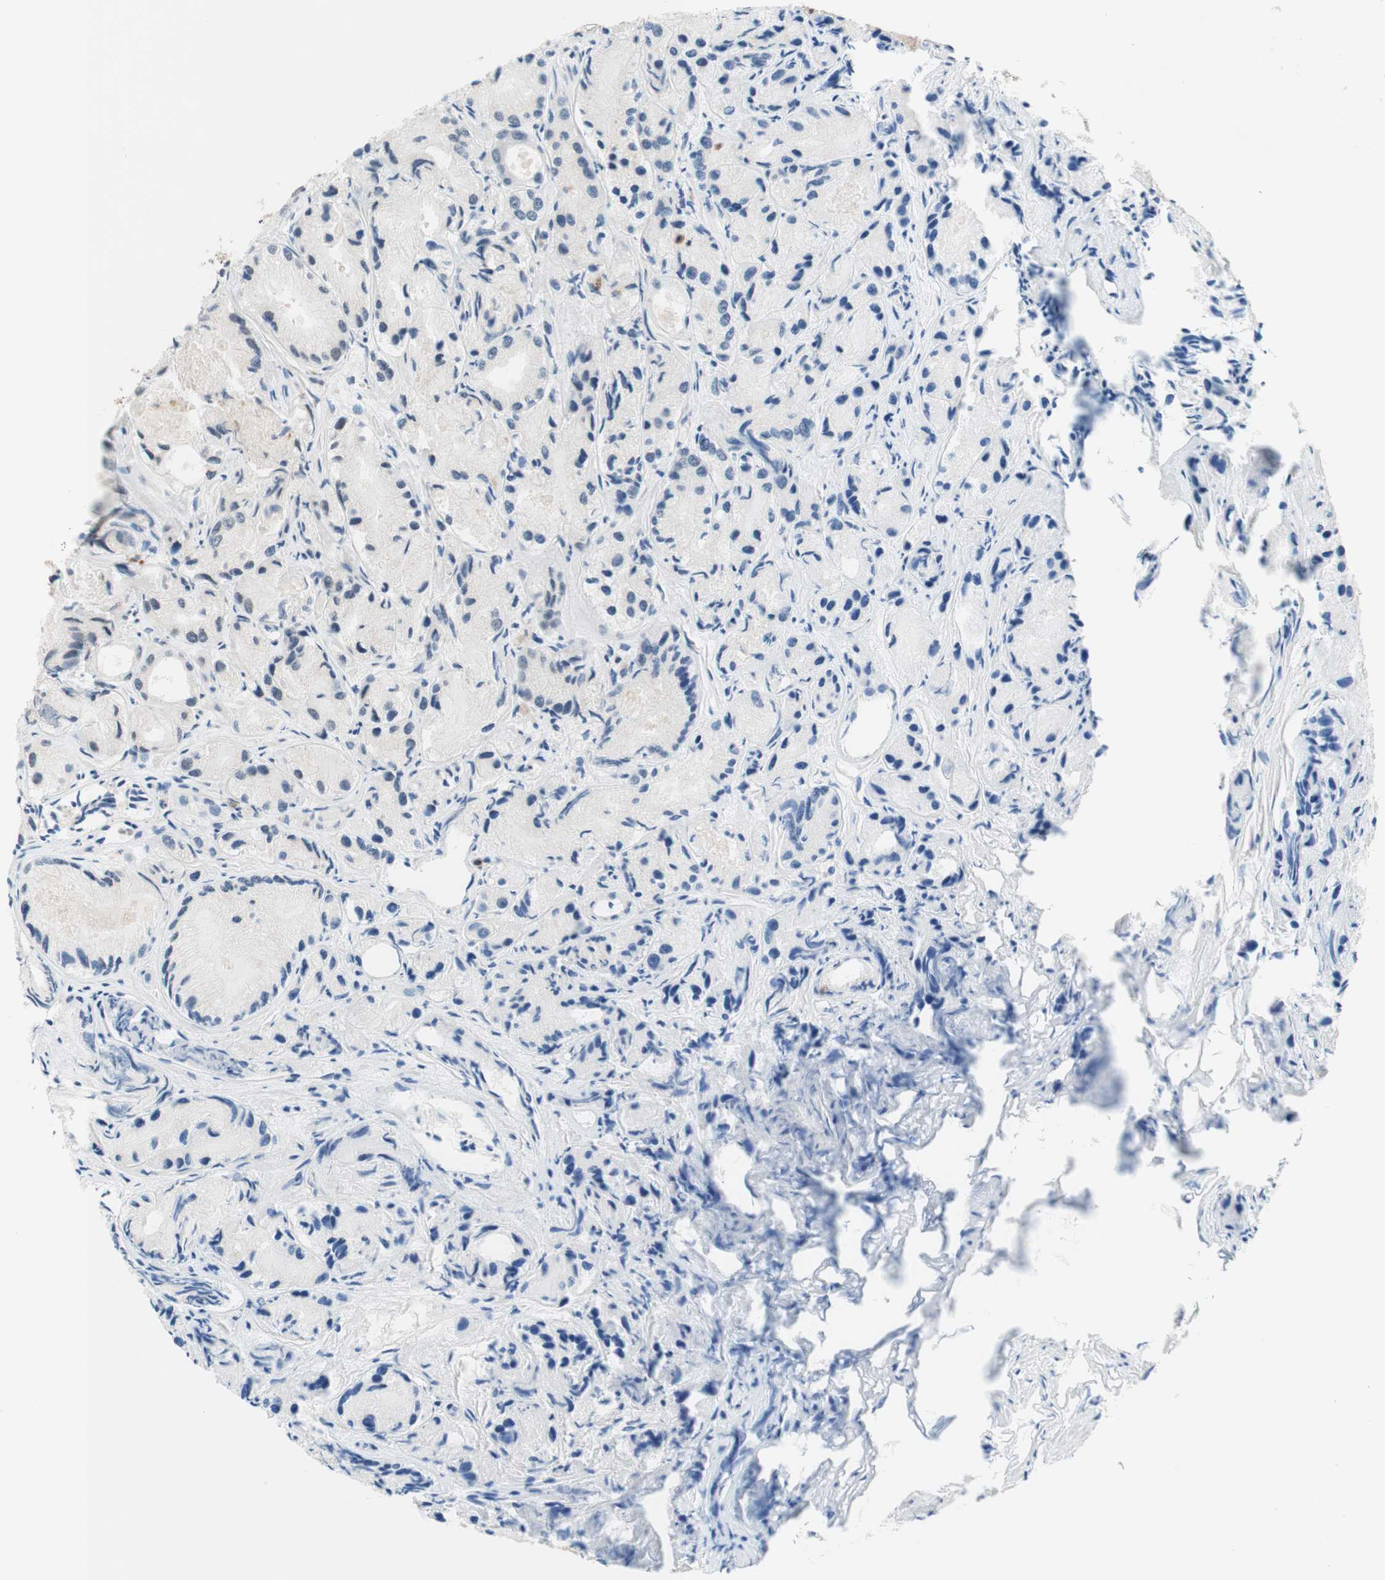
{"staining": {"intensity": "moderate", "quantity": ">75%", "location": "nuclear"}, "tissue": "prostate cancer", "cell_type": "Tumor cells", "image_type": "cancer", "snomed": [{"axis": "morphology", "description": "Adenocarcinoma, Low grade"}, {"axis": "topography", "description": "Prostate"}], "caption": "The image demonstrates staining of low-grade adenocarcinoma (prostate), revealing moderate nuclear protein expression (brown color) within tumor cells.", "gene": "PRPF19", "patient": {"sex": "male", "age": 72}}